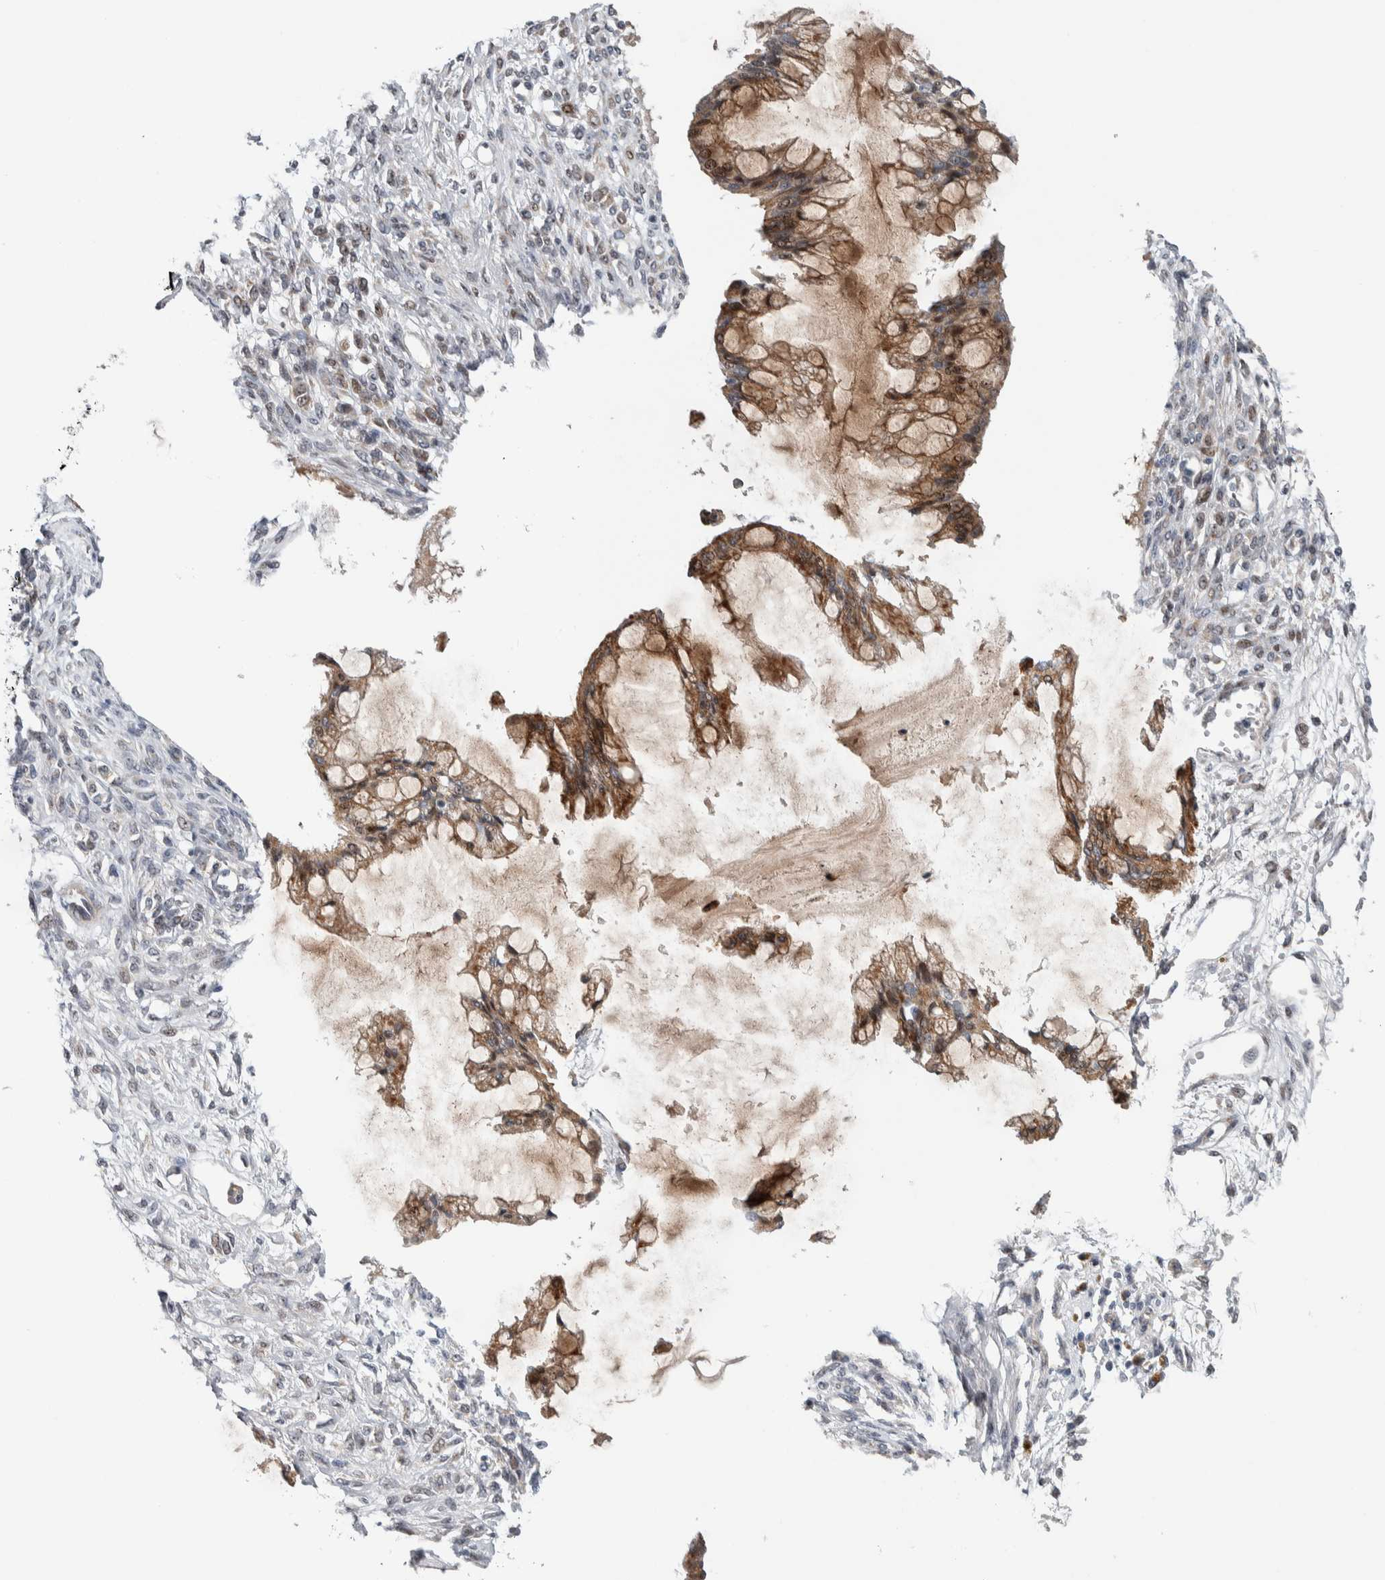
{"staining": {"intensity": "moderate", "quantity": ">75%", "location": "cytoplasmic/membranous"}, "tissue": "ovarian cancer", "cell_type": "Tumor cells", "image_type": "cancer", "snomed": [{"axis": "morphology", "description": "Cystadenocarcinoma, mucinous, NOS"}, {"axis": "topography", "description": "Ovary"}], "caption": "A brown stain labels moderate cytoplasmic/membranous expression of a protein in human ovarian cancer (mucinous cystadenocarcinoma) tumor cells. (Brightfield microscopy of DAB IHC at high magnification).", "gene": "PRRG4", "patient": {"sex": "female", "age": 73}}